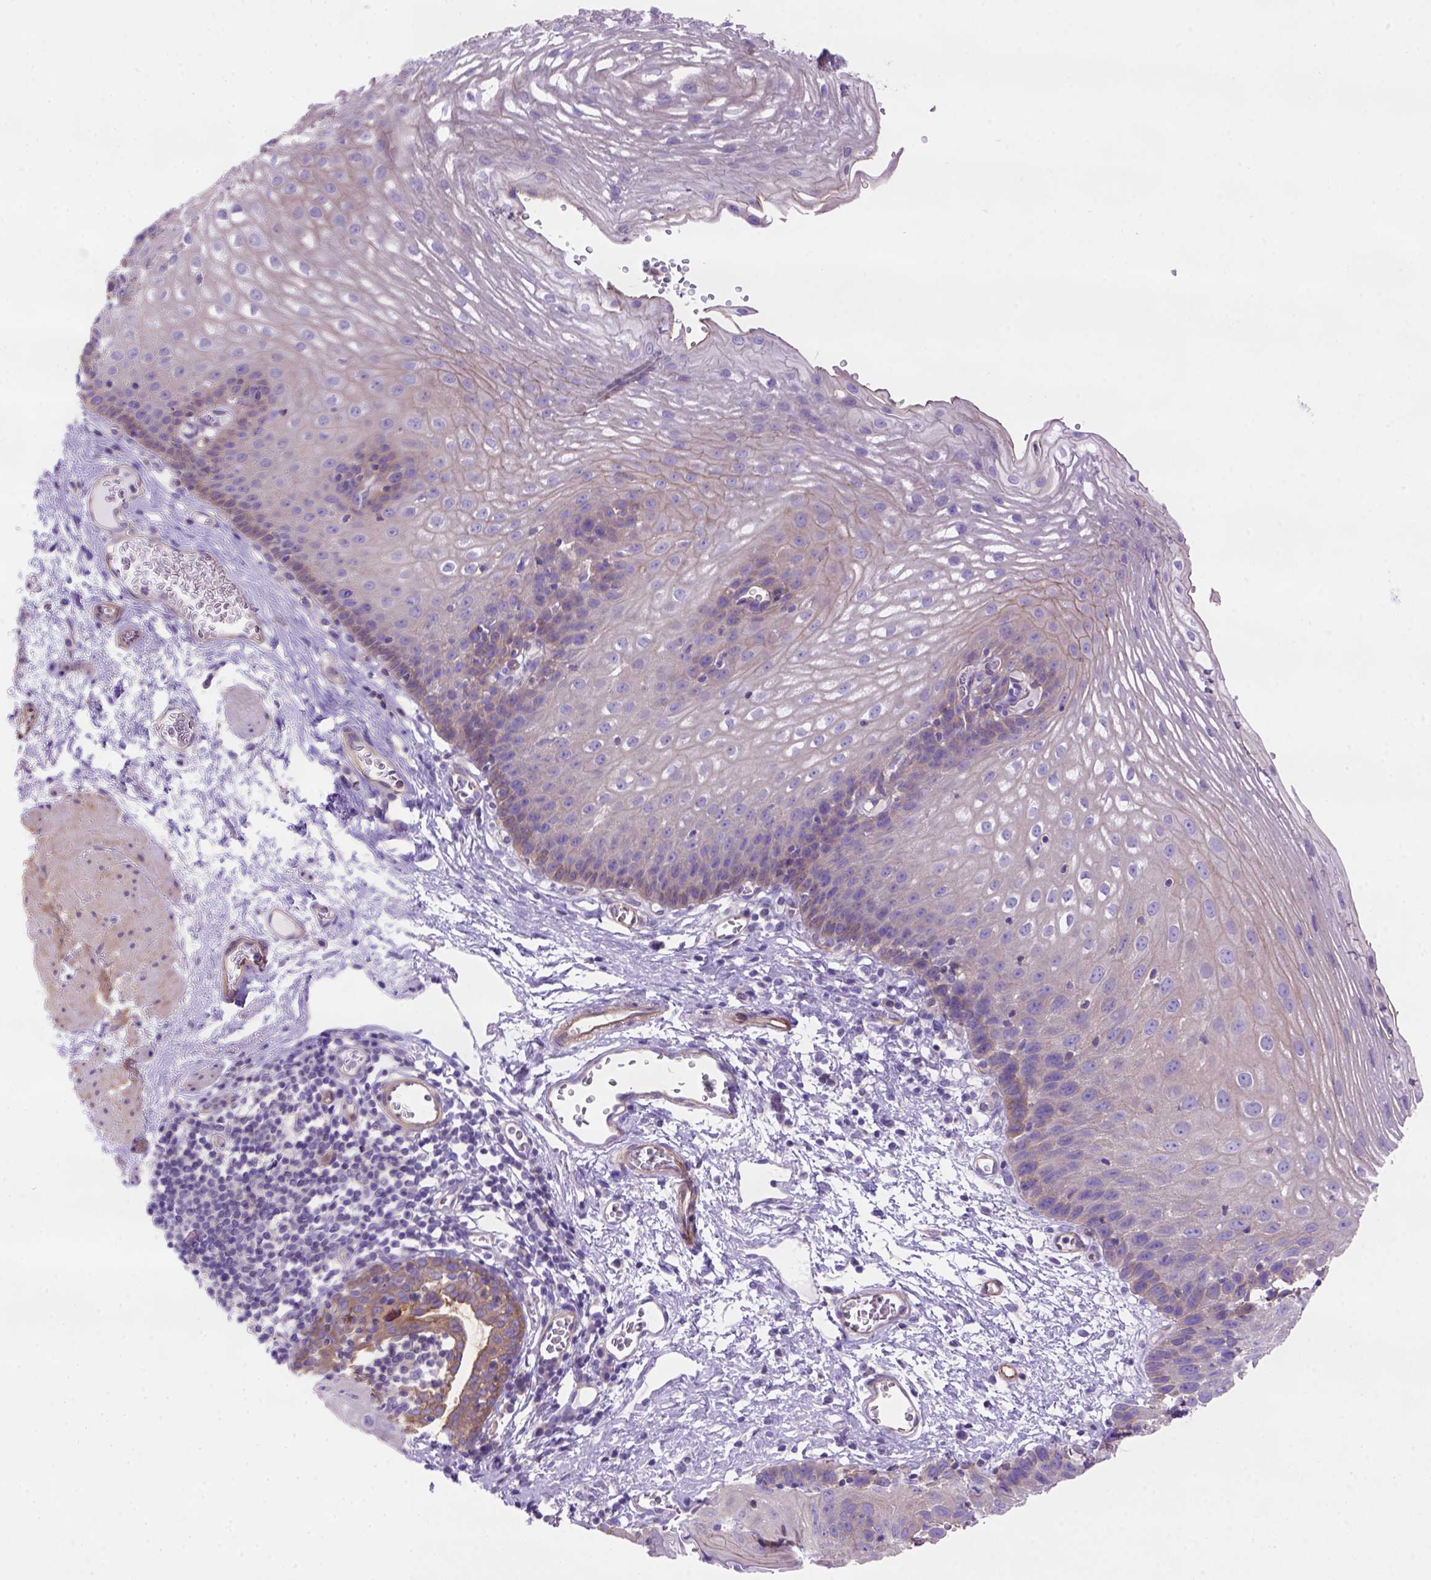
{"staining": {"intensity": "moderate", "quantity": "25%-75%", "location": "cytoplasmic/membranous"}, "tissue": "esophagus", "cell_type": "Squamous epithelial cells", "image_type": "normal", "snomed": [{"axis": "morphology", "description": "Normal tissue, NOS"}, {"axis": "topography", "description": "Esophagus"}], "caption": "This micrograph shows benign esophagus stained with immunohistochemistry to label a protein in brown. The cytoplasmic/membranous of squamous epithelial cells show moderate positivity for the protein. Nuclei are counter-stained blue.", "gene": "PEX12", "patient": {"sex": "male", "age": 72}}